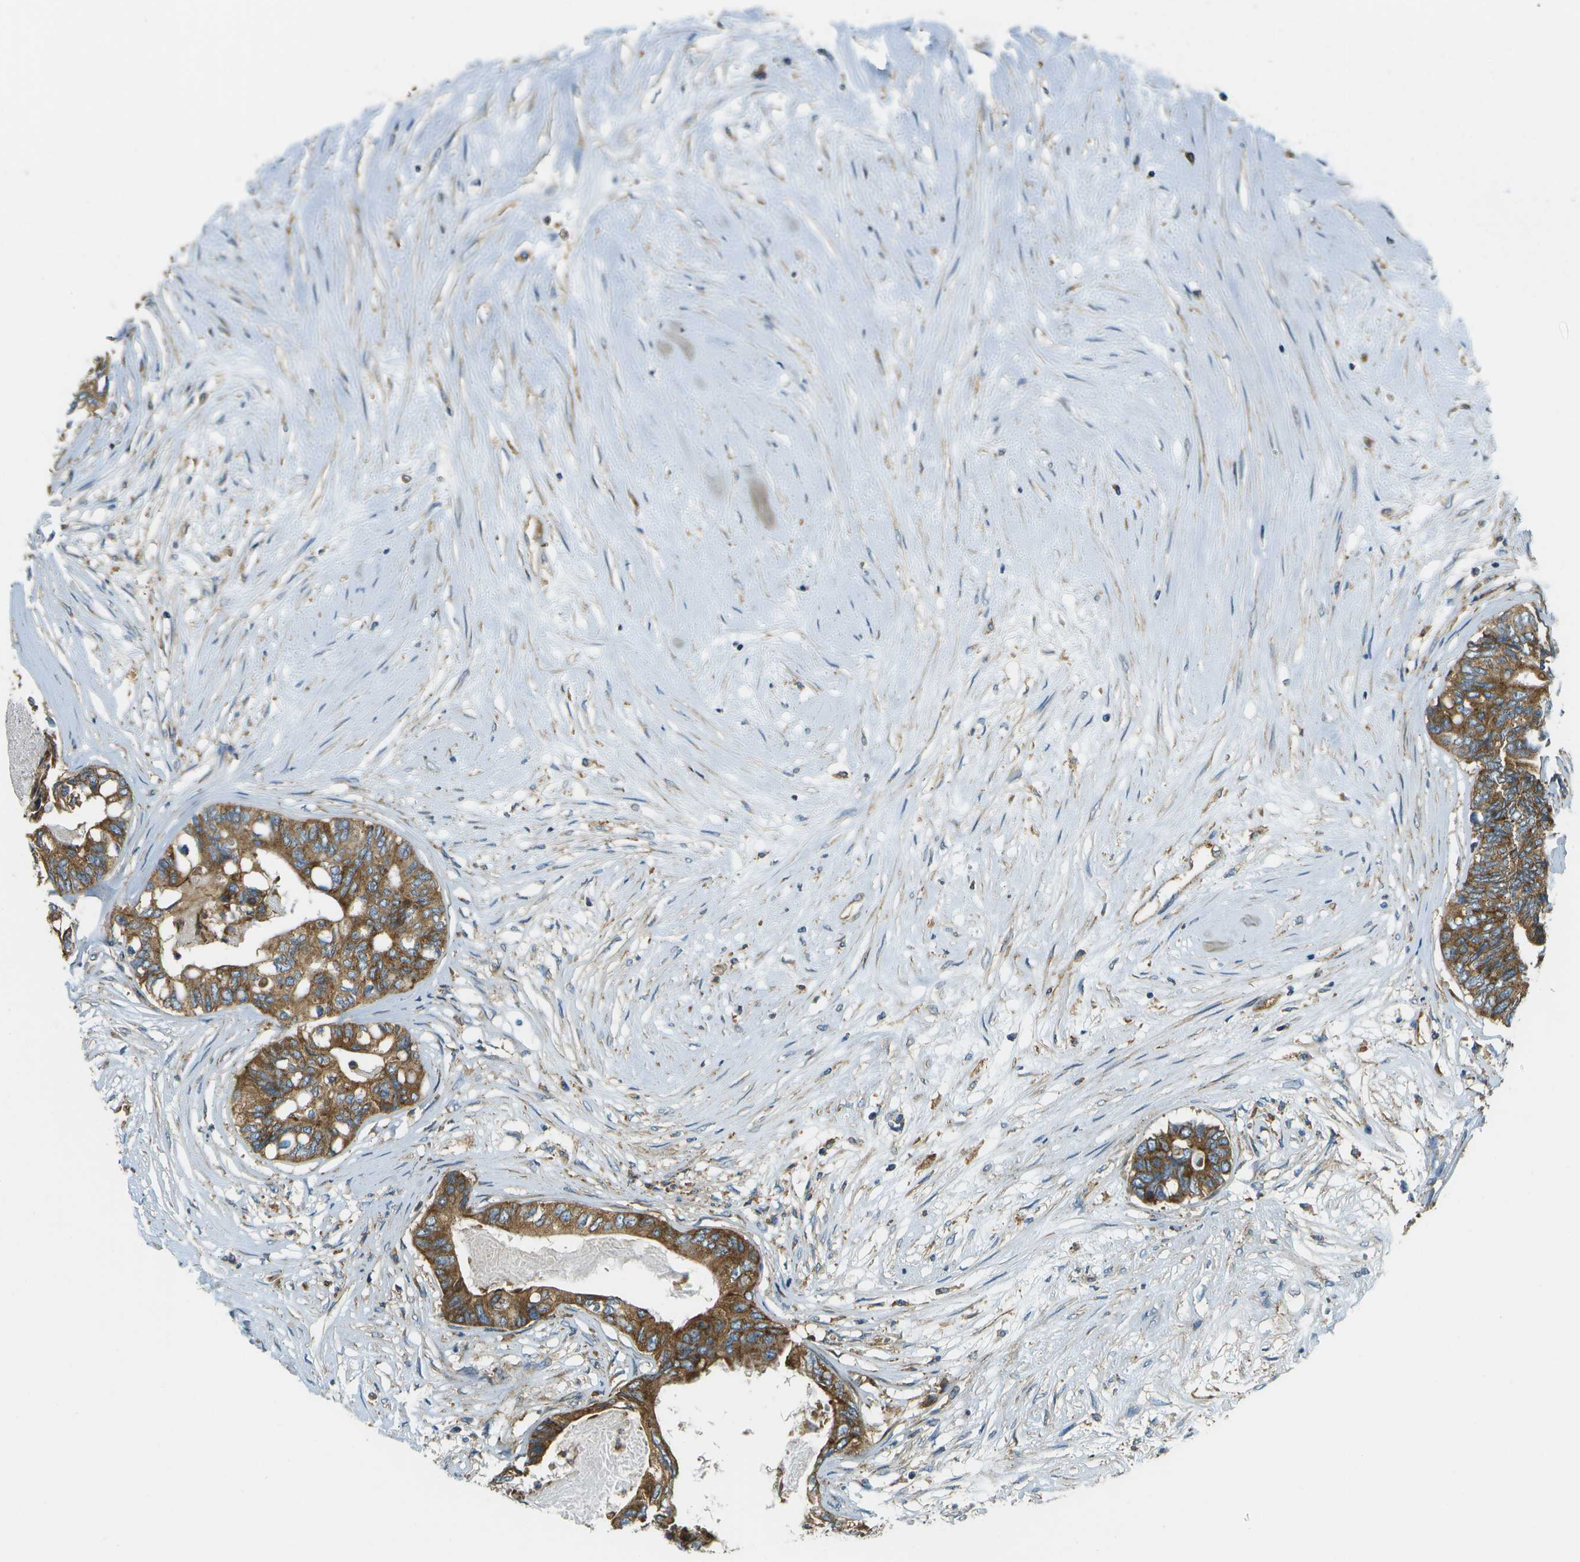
{"staining": {"intensity": "moderate", "quantity": ">75%", "location": "cytoplasmic/membranous"}, "tissue": "colorectal cancer", "cell_type": "Tumor cells", "image_type": "cancer", "snomed": [{"axis": "morphology", "description": "Adenocarcinoma, NOS"}, {"axis": "topography", "description": "Rectum"}], "caption": "Colorectal cancer stained with DAB (3,3'-diaminobenzidine) immunohistochemistry (IHC) reveals medium levels of moderate cytoplasmic/membranous staining in about >75% of tumor cells.", "gene": "CLTC", "patient": {"sex": "male", "age": 63}}